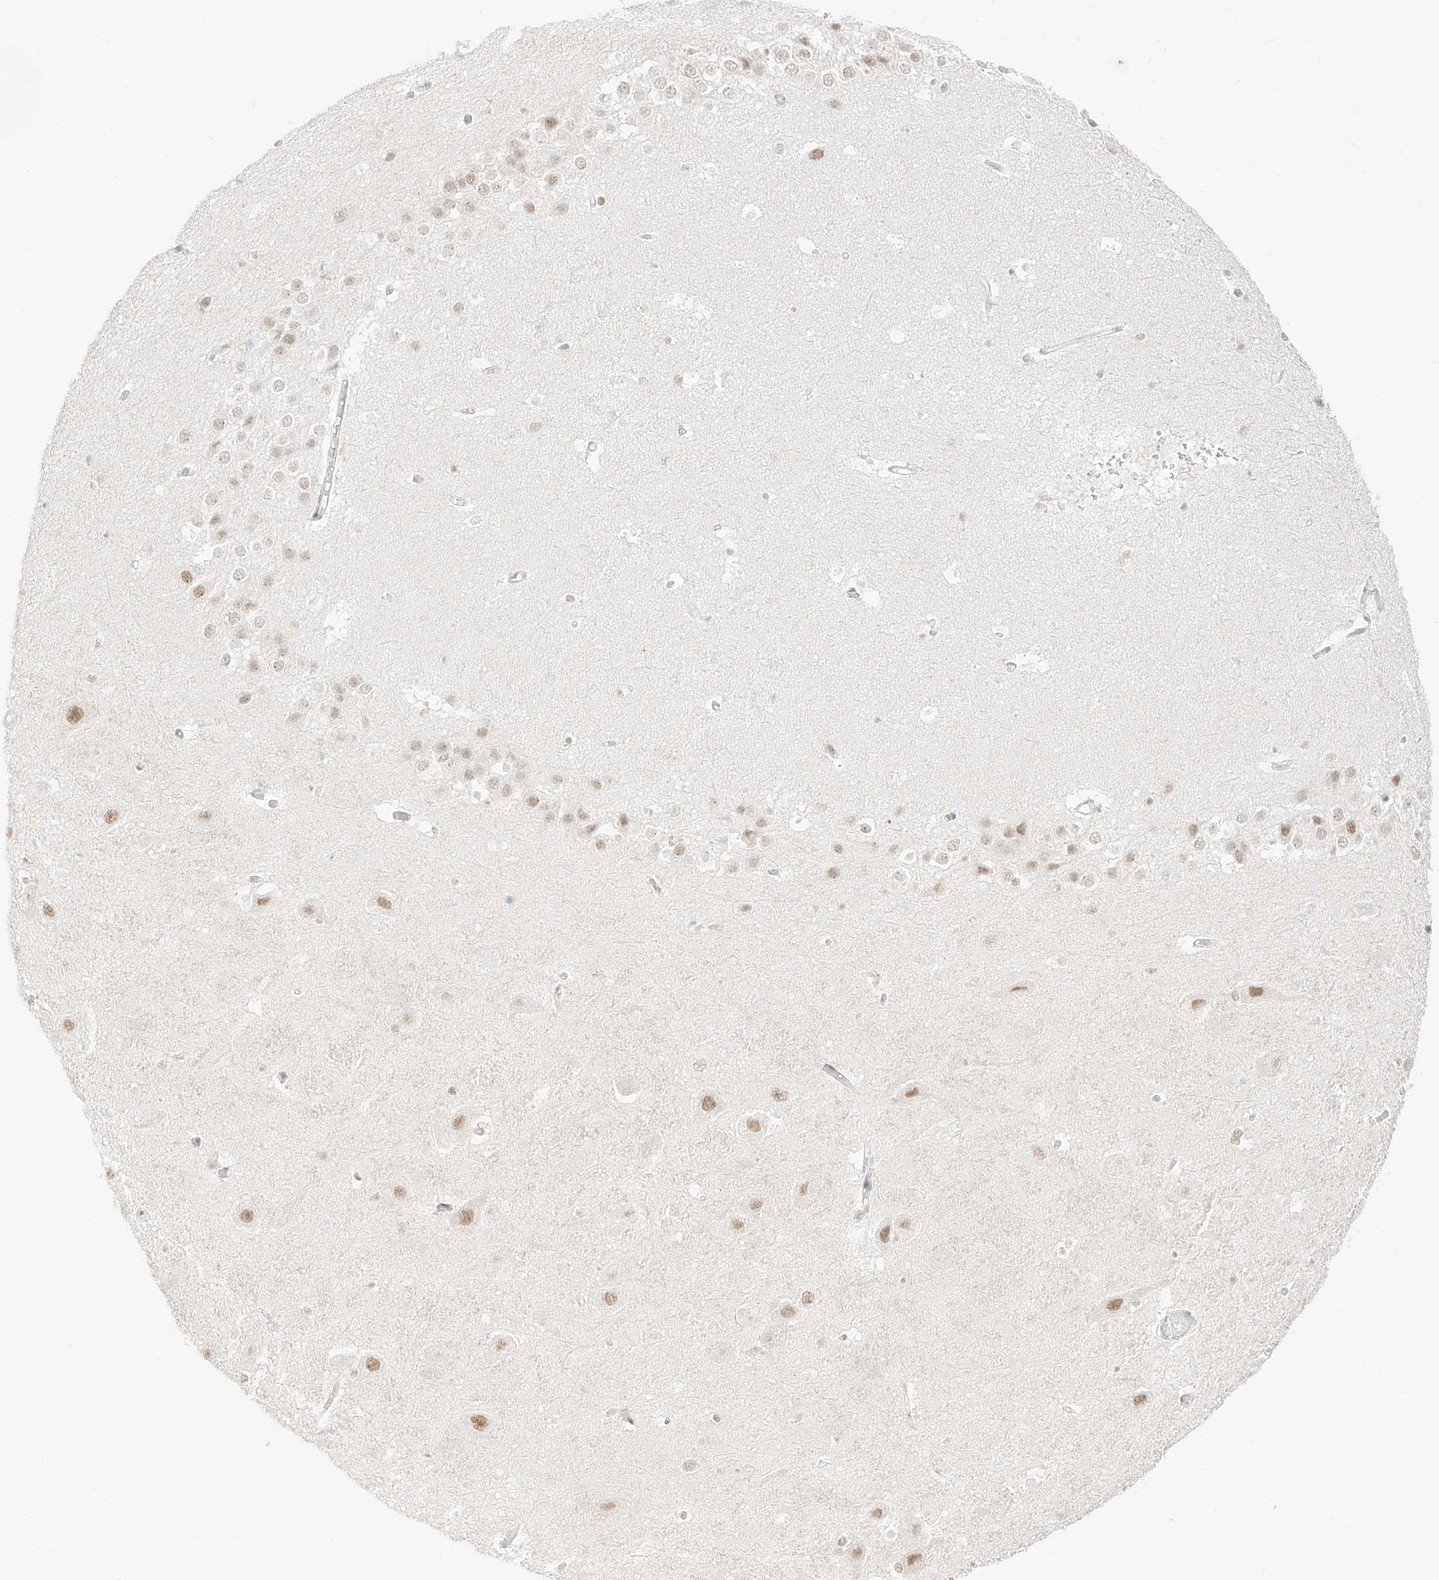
{"staining": {"intensity": "weak", "quantity": "25%-75%", "location": "nuclear"}, "tissue": "hippocampus", "cell_type": "Glial cells", "image_type": "normal", "snomed": [{"axis": "morphology", "description": "Normal tissue, NOS"}, {"axis": "topography", "description": "Hippocampus"}], "caption": "DAB (3,3'-diaminobenzidine) immunohistochemical staining of unremarkable hippocampus demonstrates weak nuclear protein expression in about 25%-75% of glial cells. Immunohistochemistry stains the protein of interest in brown and the nuclei are stained blue.", "gene": "SUPT5H", "patient": {"sex": "female", "age": 52}}